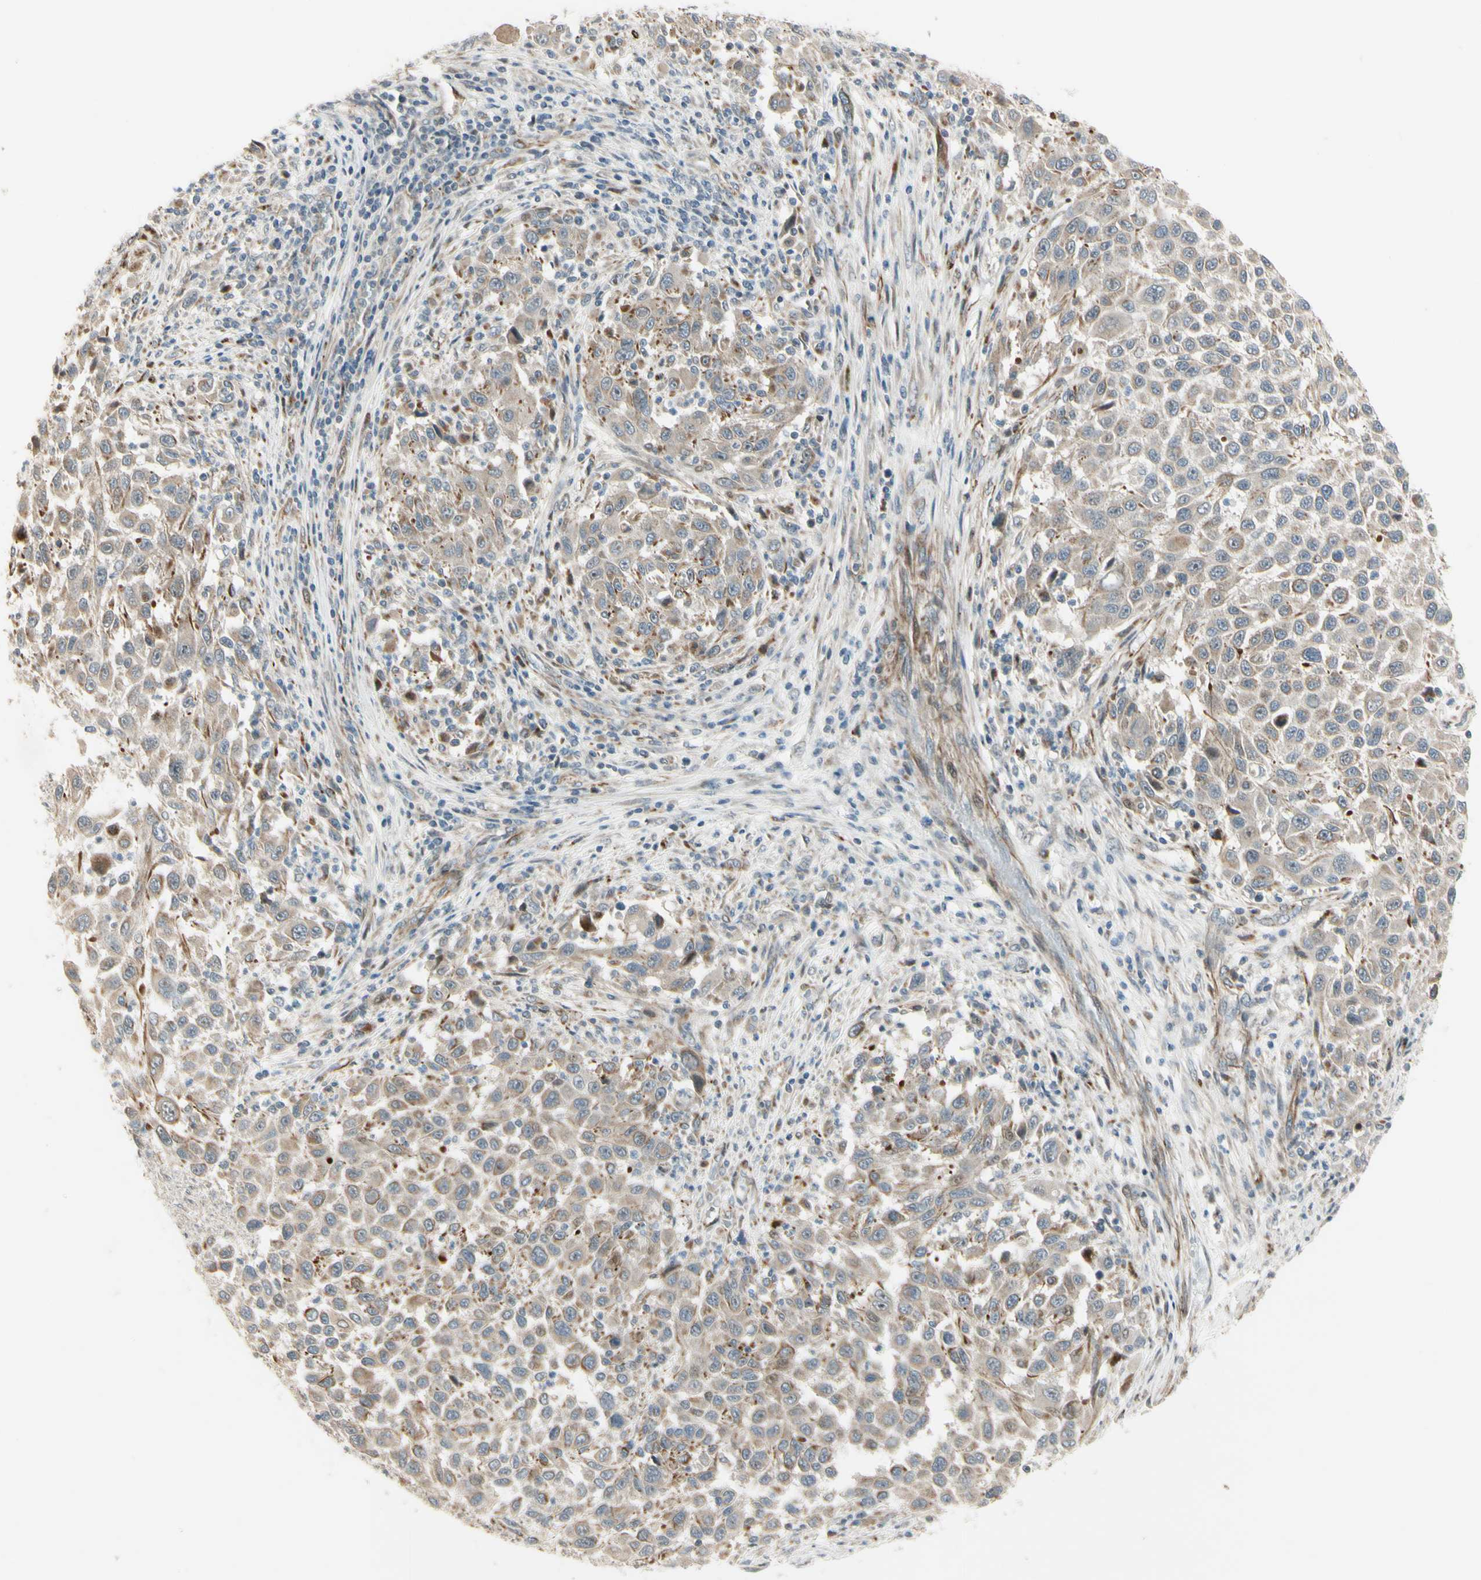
{"staining": {"intensity": "weak", "quantity": "25%-75%", "location": "cytoplasmic/membranous"}, "tissue": "melanoma", "cell_type": "Tumor cells", "image_type": "cancer", "snomed": [{"axis": "morphology", "description": "Malignant melanoma, Metastatic site"}, {"axis": "topography", "description": "Lymph node"}], "caption": "This micrograph reveals immunohistochemistry (IHC) staining of melanoma, with low weak cytoplasmic/membranous positivity in about 25%-75% of tumor cells.", "gene": "NDFIP1", "patient": {"sex": "male", "age": 61}}